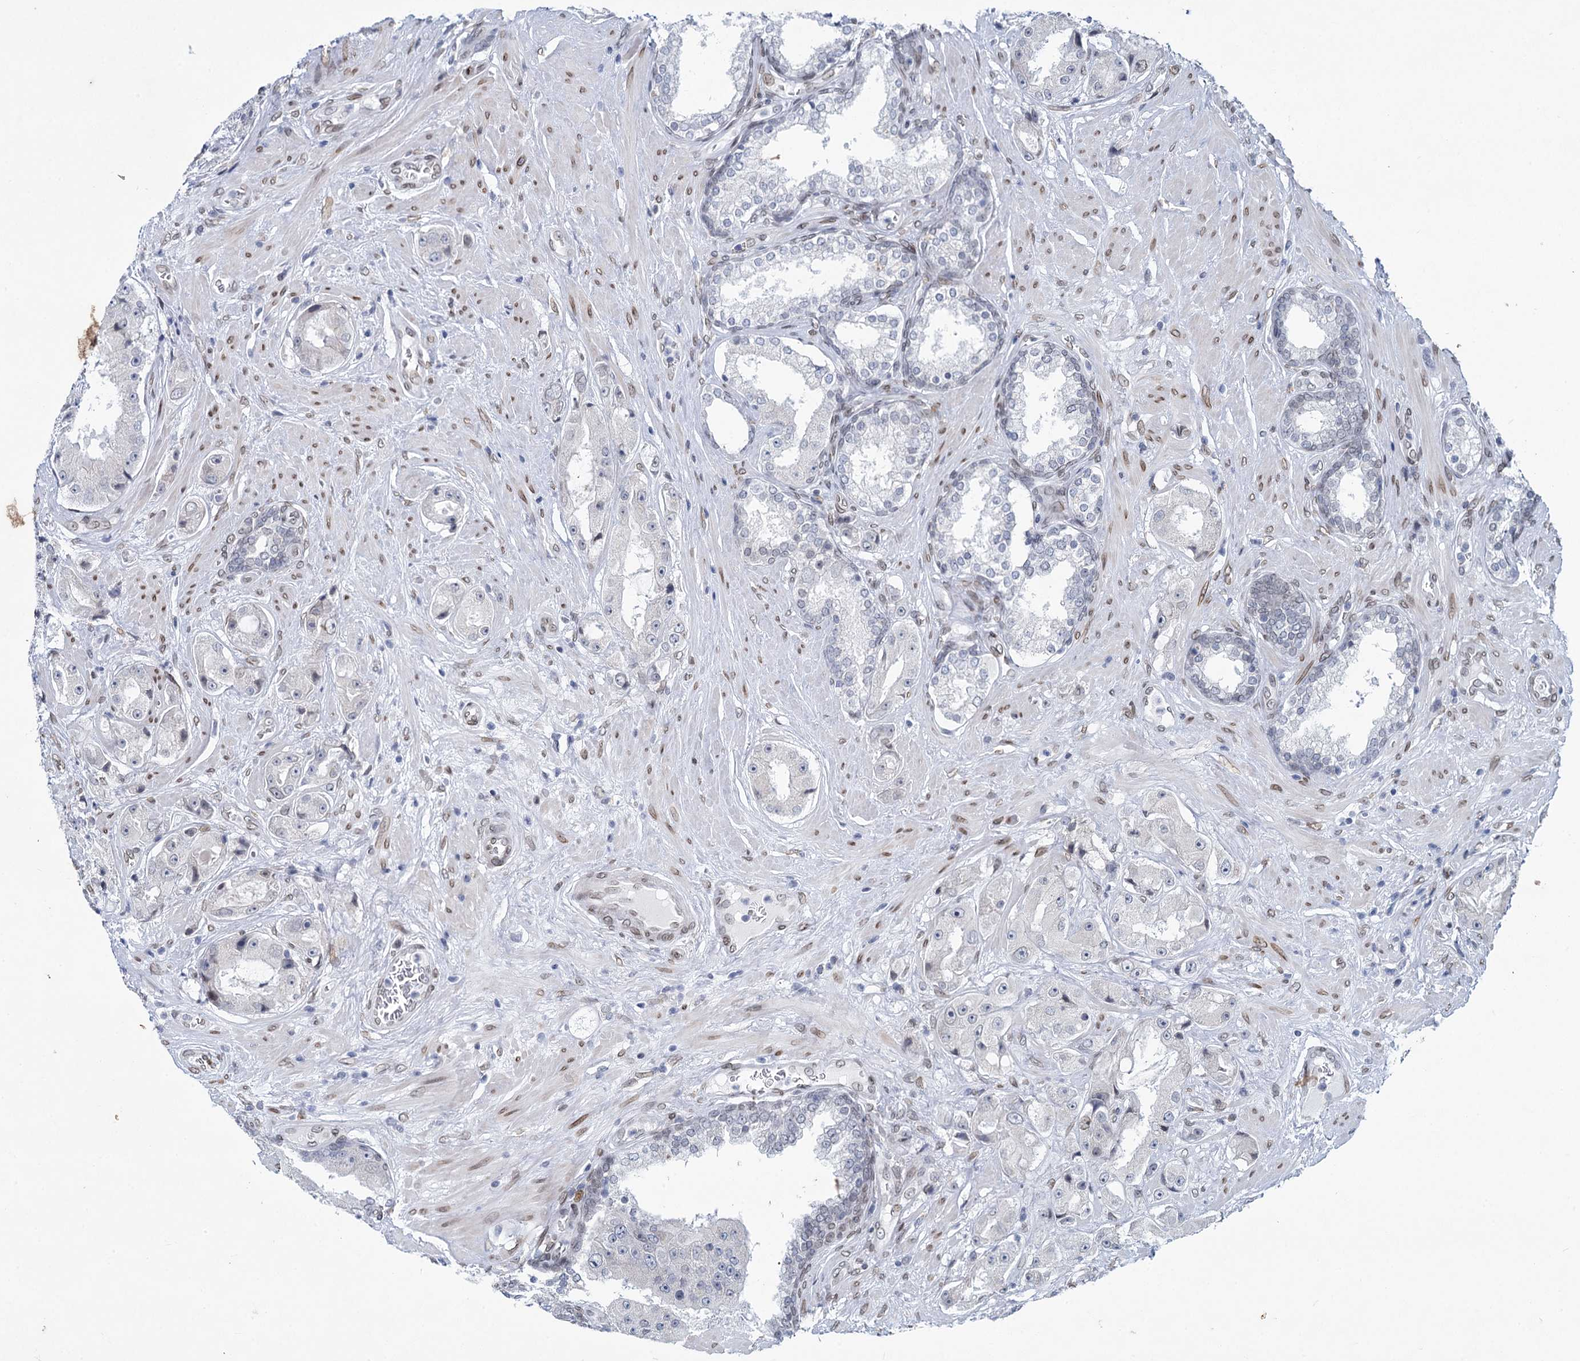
{"staining": {"intensity": "negative", "quantity": "none", "location": "none"}, "tissue": "prostate cancer", "cell_type": "Tumor cells", "image_type": "cancer", "snomed": [{"axis": "morphology", "description": "Adenocarcinoma, High grade"}, {"axis": "topography", "description": "Prostate"}], "caption": "IHC of prostate cancer (adenocarcinoma (high-grade)) shows no positivity in tumor cells.", "gene": "PRSS35", "patient": {"sex": "male", "age": 73}}